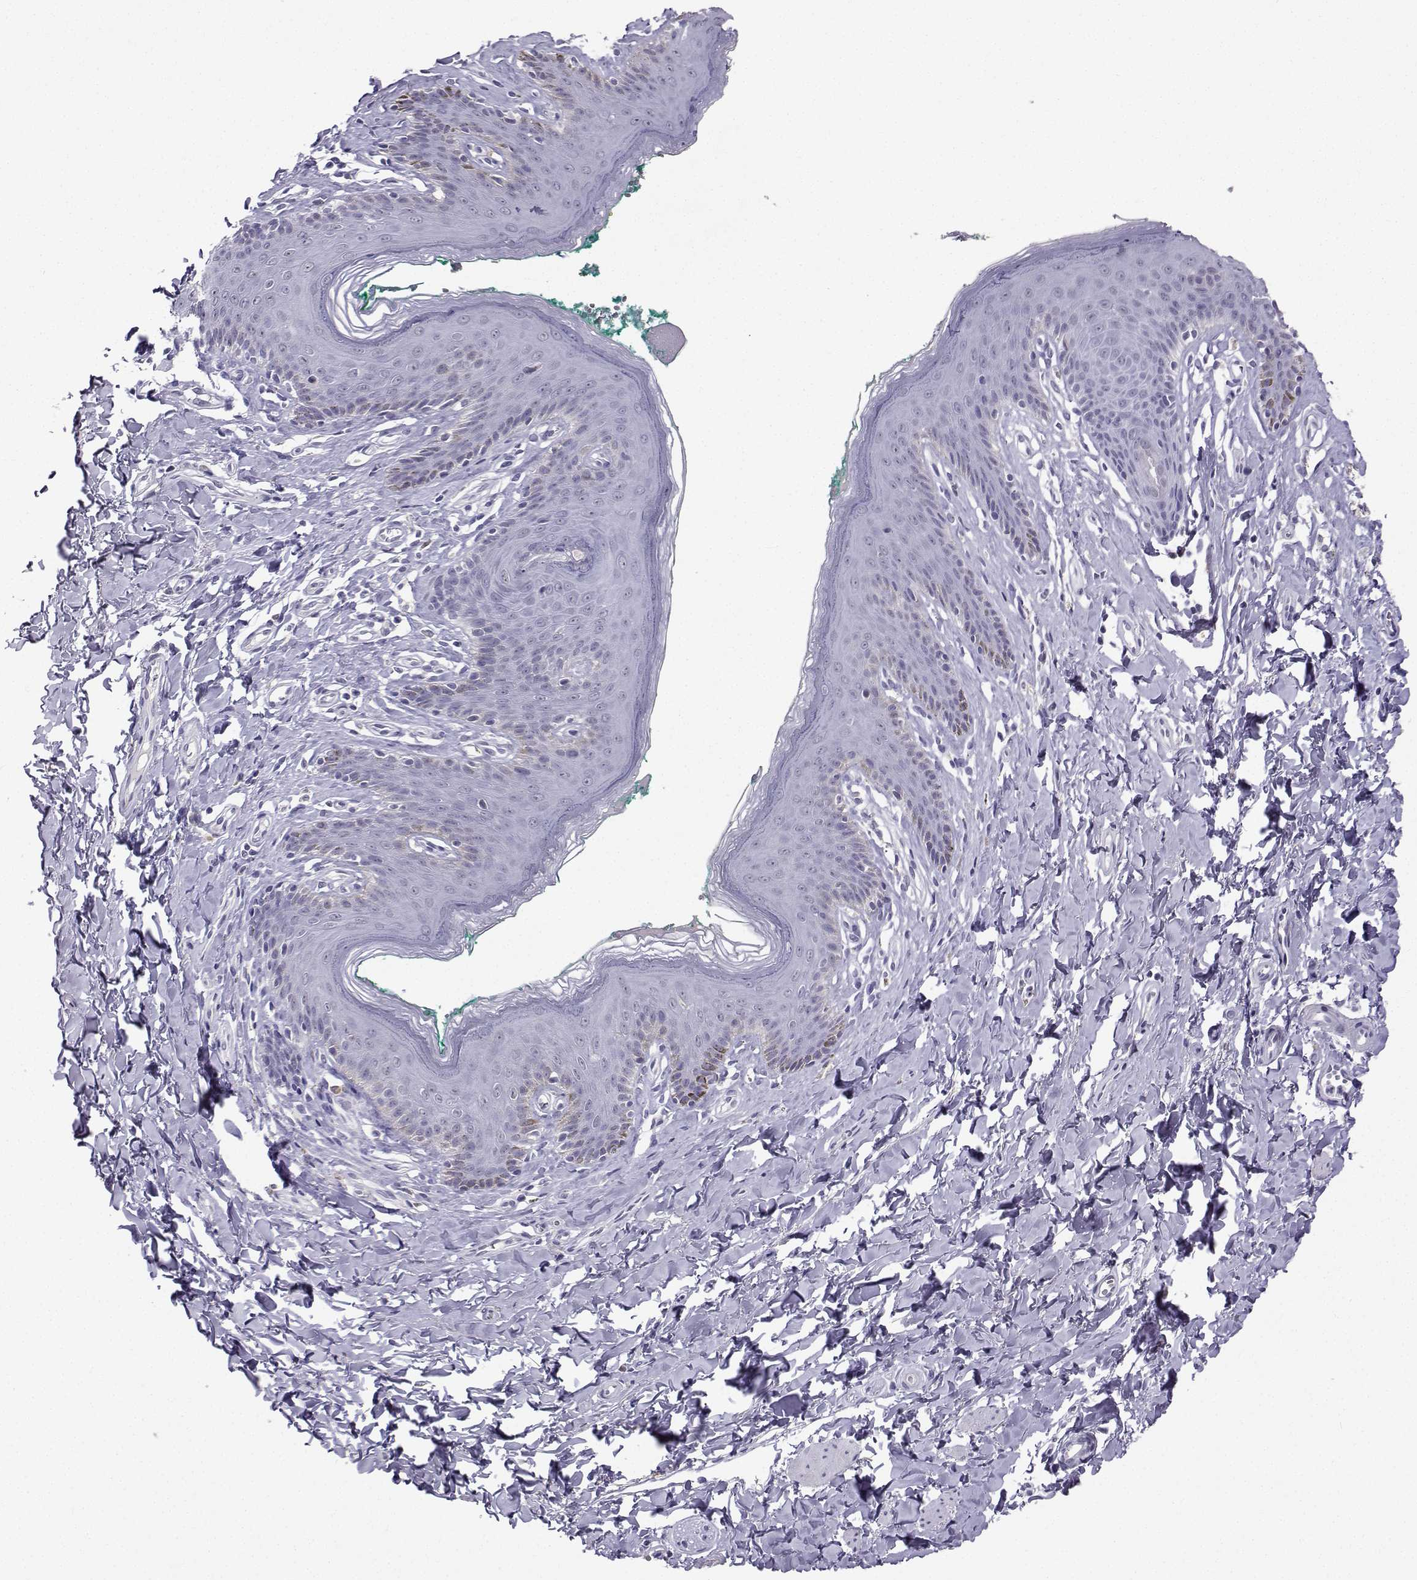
{"staining": {"intensity": "negative", "quantity": "none", "location": "none"}, "tissue": "skin", "cell_type": "Epidermal cells", "image_type": "normal", "snomed": [{"axis": "morphology", "description": "Normal tissue, NOS"}, {"axis": "topography", "description": "Vulva"}], "caption": "Immunohistochemistry micrograph of benign skin: skin stained with DAB (3,3'-diaminobenzidine) reveals no significant protein staining in epidermal cells. (Immunohistochemistry (ihc), brightfield microscopy, high magnification).", "gene": "TBR1", "patient": {"sex": "female", "age": 66}}